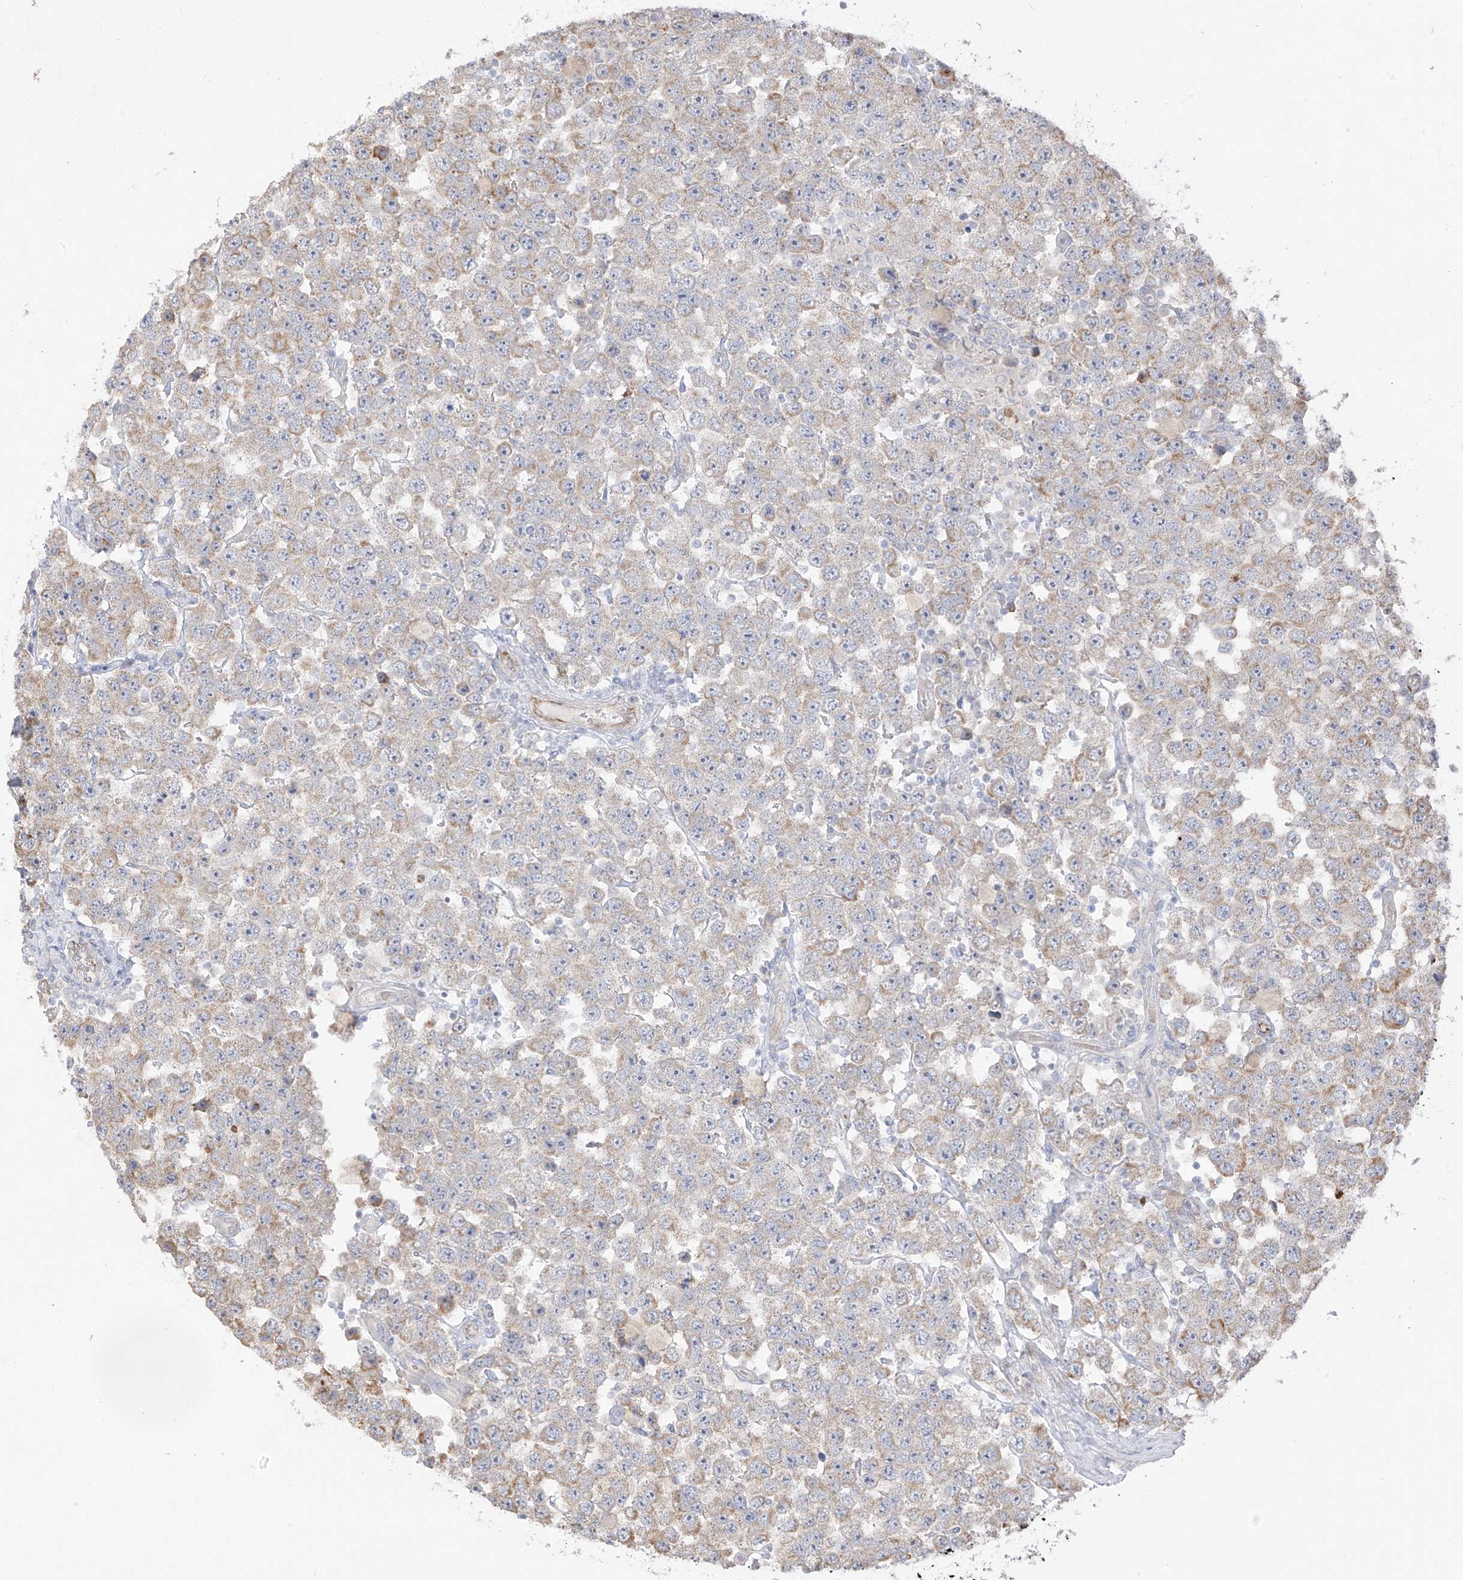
{"staining": {"intensity": "moderate", "quantity": "<25%", "location": "cytoplasmic/membranous"}, "tissue": "testis cancer", "cell_type": "Tumor cells", "image_type": "cancer", "snomed": [{"axis": "morphology", "description": "Seminoma, NOS"}, {"axis": "topography", "description": "Testis"}], "caption": "Immunohistochemistry (IHC) image of neoplastic tissue: testis seminoma stained using IHC displays low levels of moderate protein expression localized specifically in the cytoplasmic/membranous of tumor cells, appearing as a cytoplasmic/membranous brown color.", "gene": "DCDC2", "patient": {"sex": "male", "age": 28}}